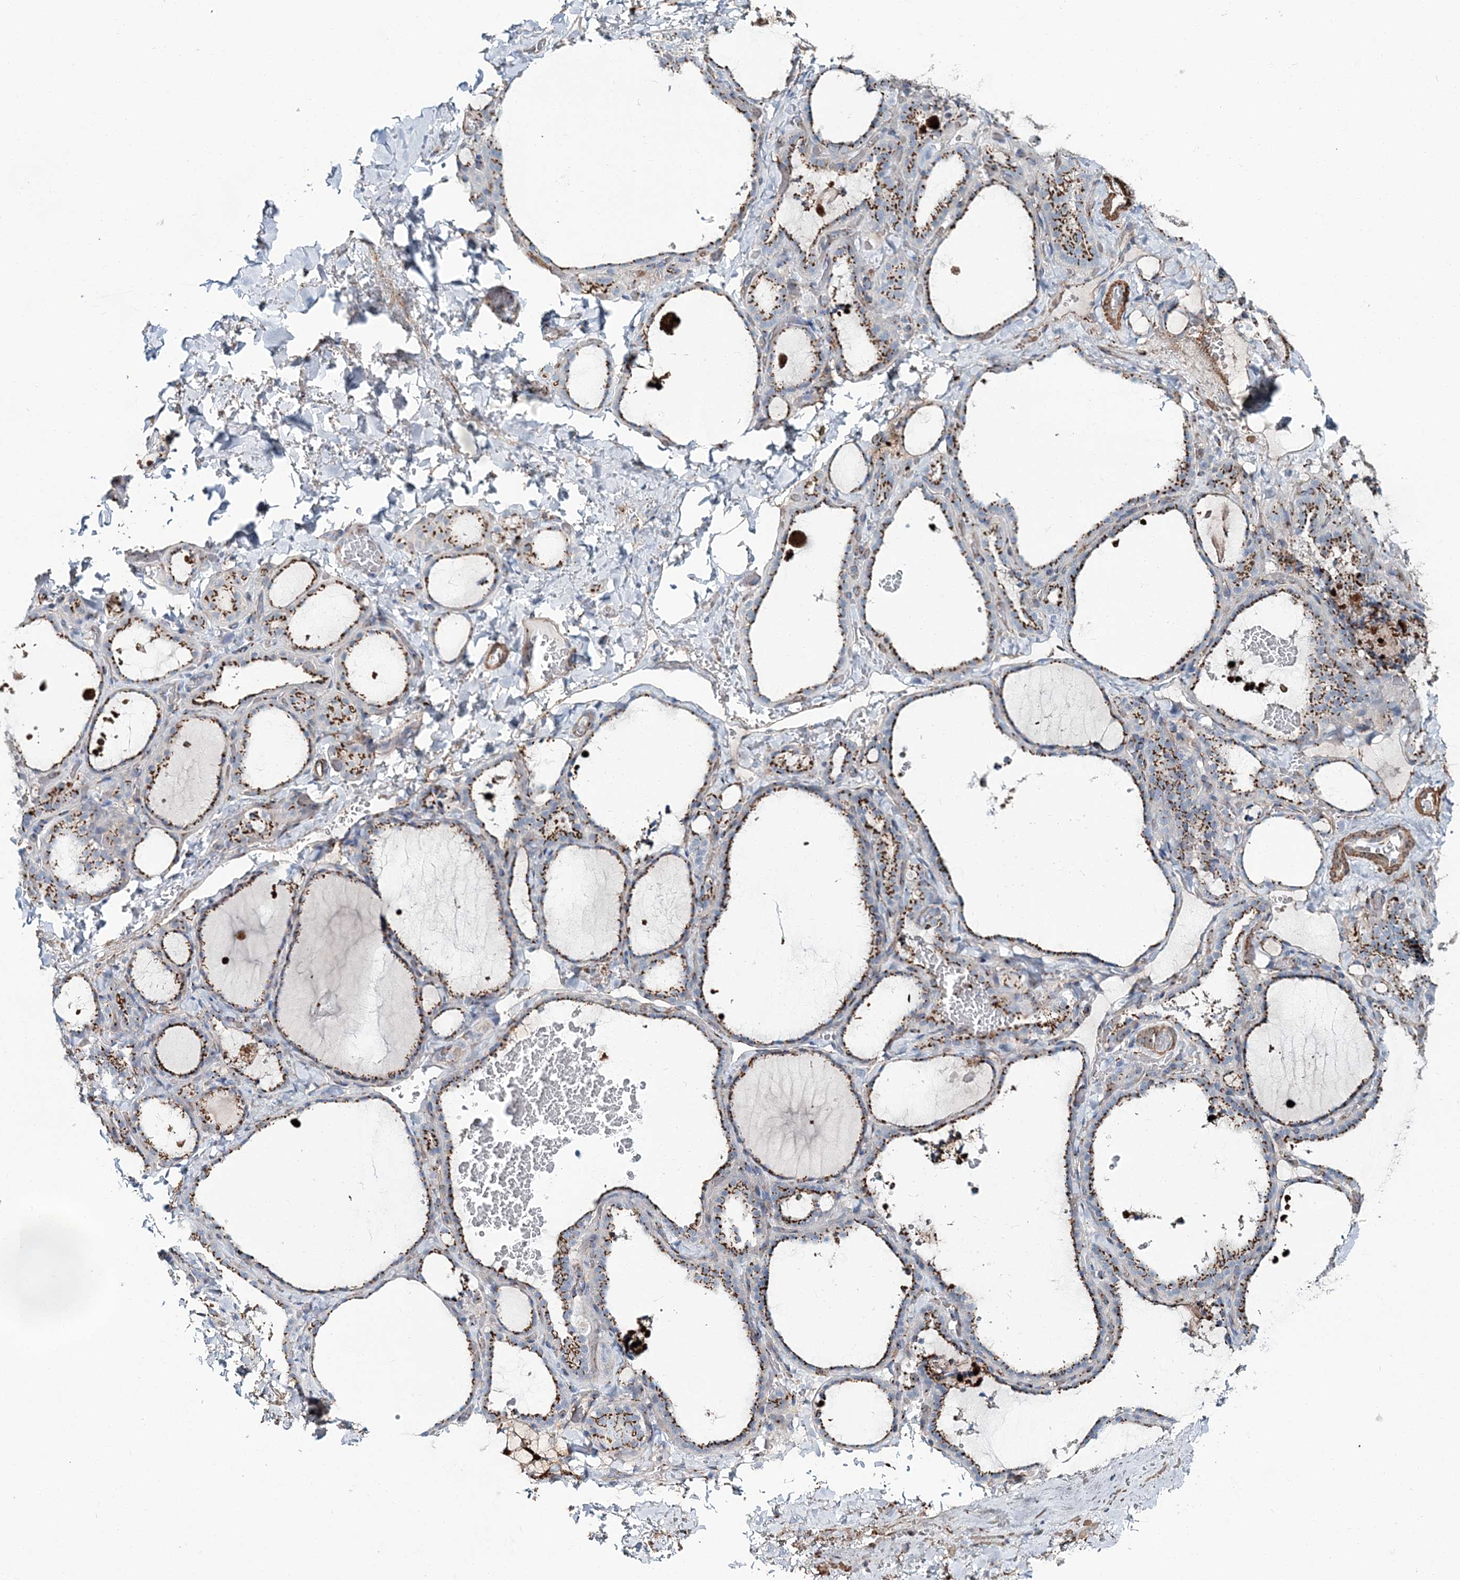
{"staining": {"intensity": "strong", "quantity": ">75%", "location": "cytoplasmic/membranous"}, "tissue": "thyroid gland", "cell_type": "Glandular cells", "image_type": "normal", "snomed": [{"axis": "morphology", "description": "Normal tissue, NOS"}, {"axis": "topography", "description": "Thyroid gland"}], "caption": "Glandular cells display high levels of strong cytoplasmic/membranous expression in approximately >75% of cells in unremarkable thyroid gland. (Brightfield microscopy of DAB IHC at high magnification).", "gene": "MAN1A2", "patient": {"sex": "female", "age": 22}}